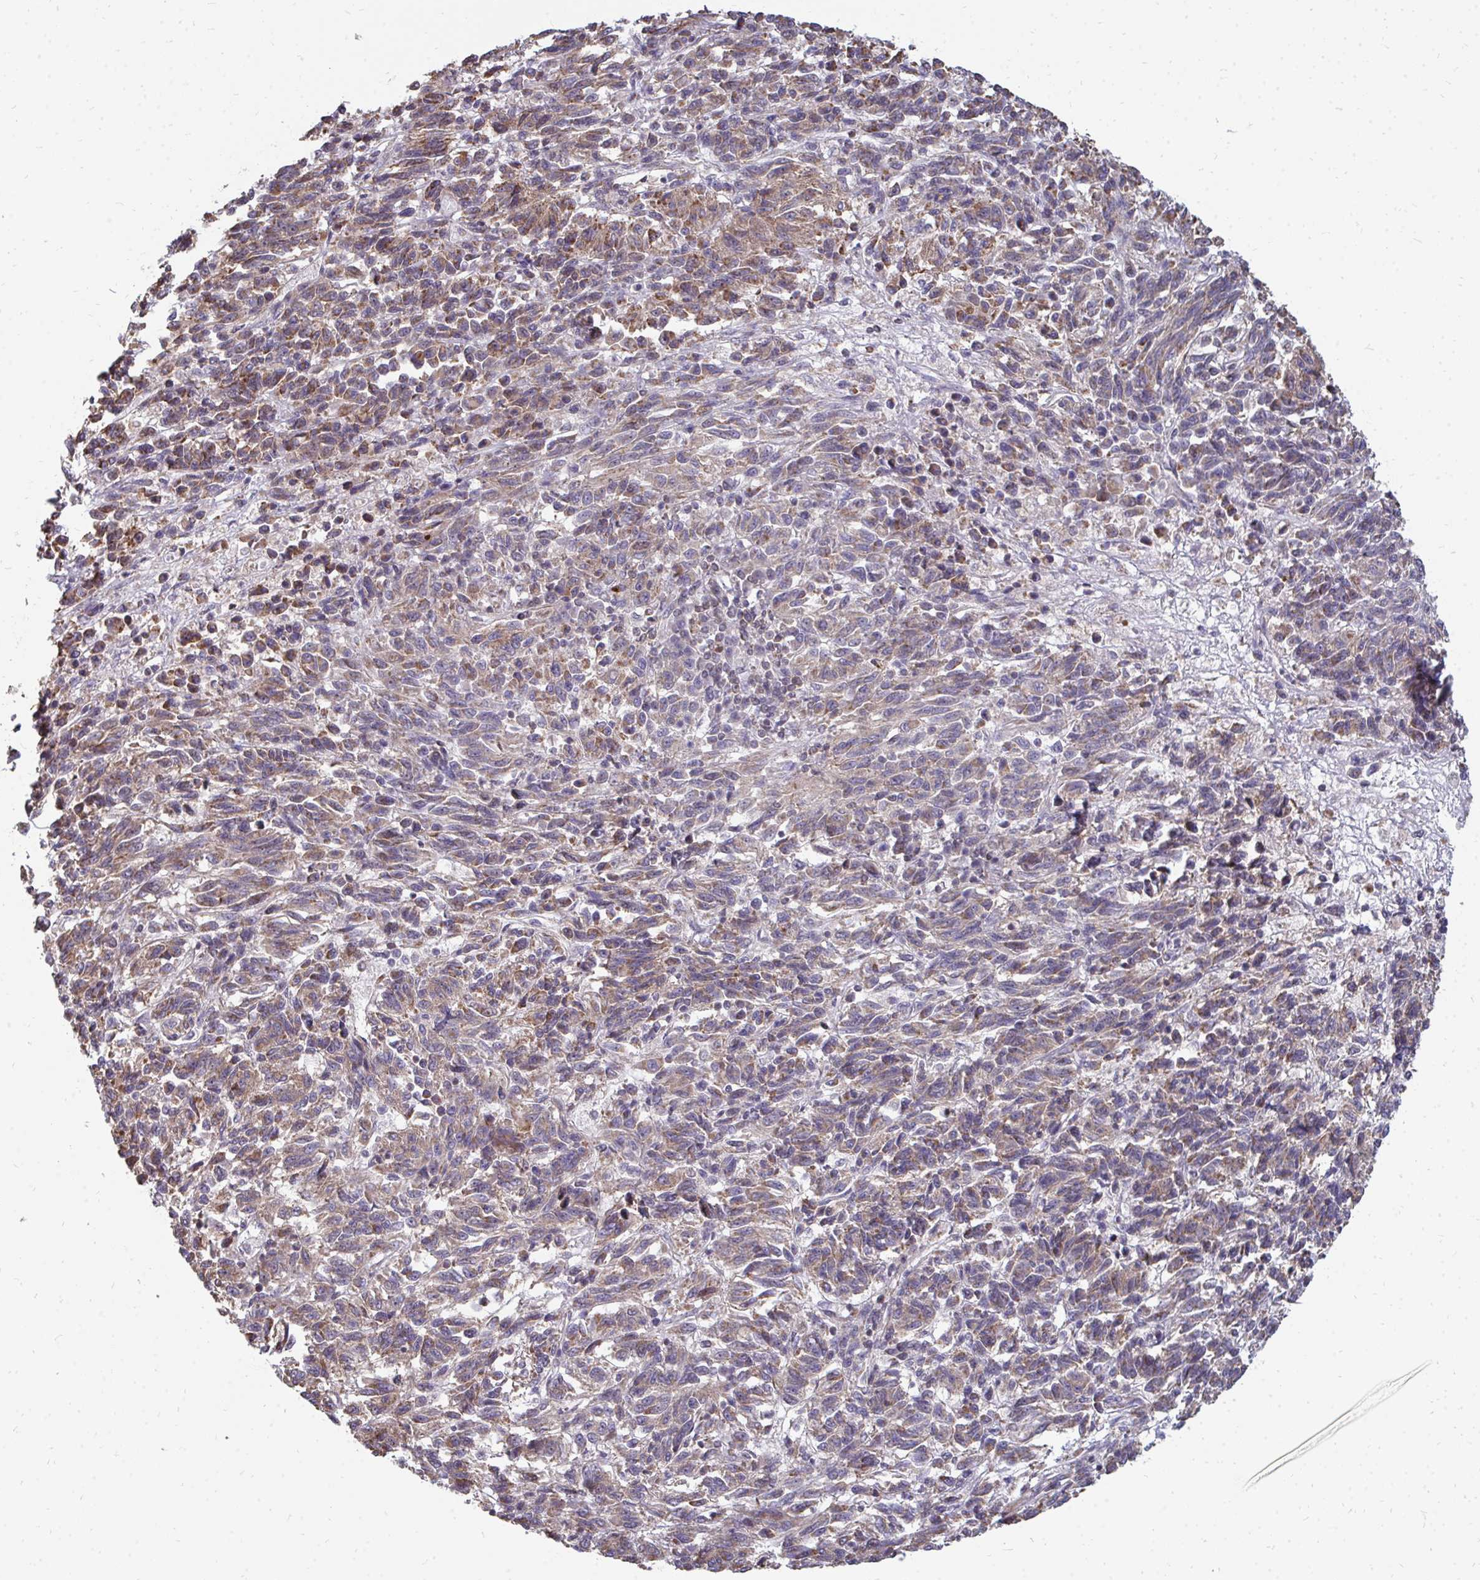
{"staining": {"intensity": "weak", "quantity": ">75%", "location": "cytoplasmic/membranous"}, "tissue": "melanoma", "cell_type": "Tumor cells", "image_type": "cancer", "snomed": [{"axis": "morphology", "description": "Malignant melanoma, Metastatic site"}, {"axis": "topography", "description": "Lung"}], "caption": "This micrograph reveals immunohistochemistry (IHC) staining of human melanoma, with low weak cytoplasmic/membranous expression in about >75% of tumor cells.", "gene": "DNAJA2", "patient": {"sex": "male", "age": 64}}